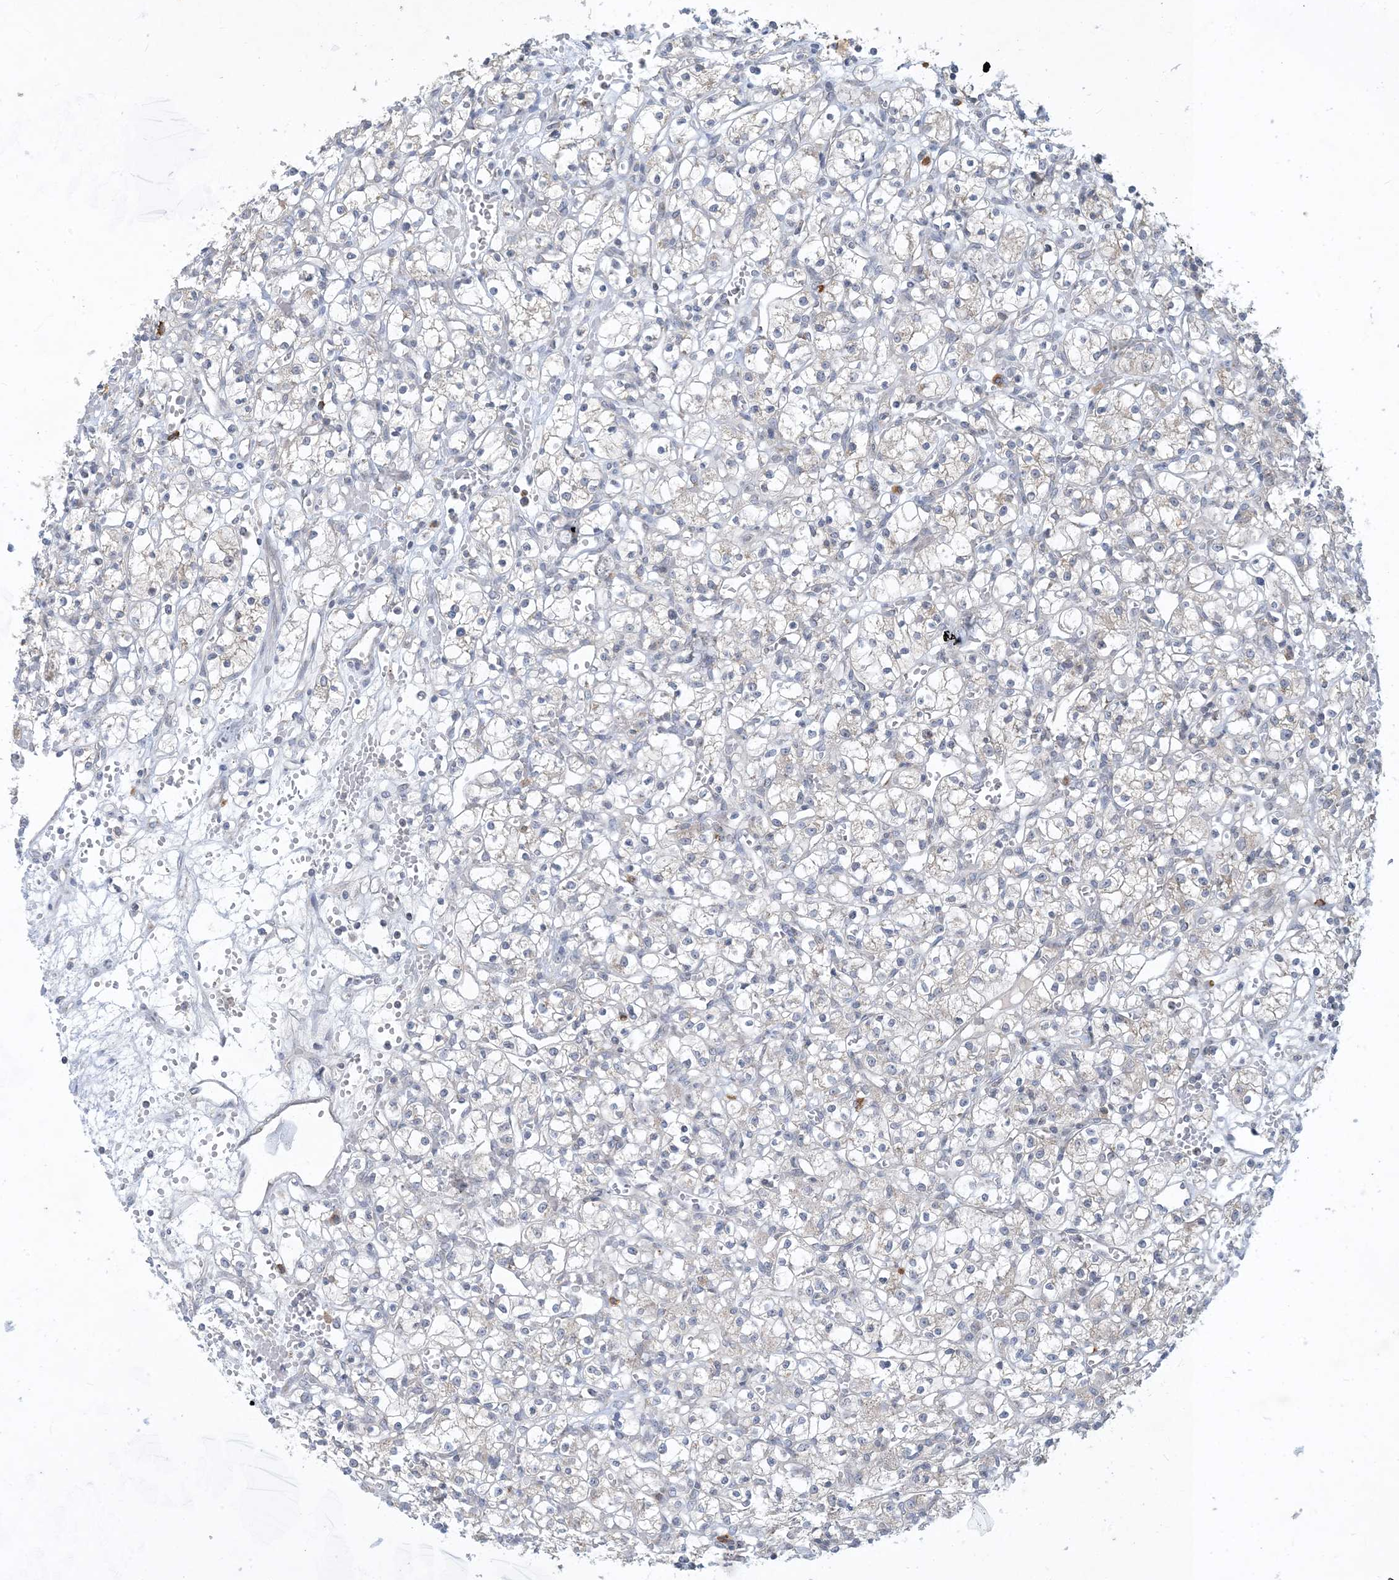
{"staining": {"intensity": "negative", "quantity": "none", "location": "none"}, "tissue": "renal cancer", "cell_type": "Tumor cells", "image_type": "cancer", "snomed": [{"axis": "morphology", "description": "Adenocarcinoma, NOS"}, {"axis": "topography", "description": "Kidney"}], "caption": "Tumor cells are negative for protein expression in human adenocarcinoma (renal).", "gene": "CCDC14", "patient": {"sex": "female", "age": 59}}